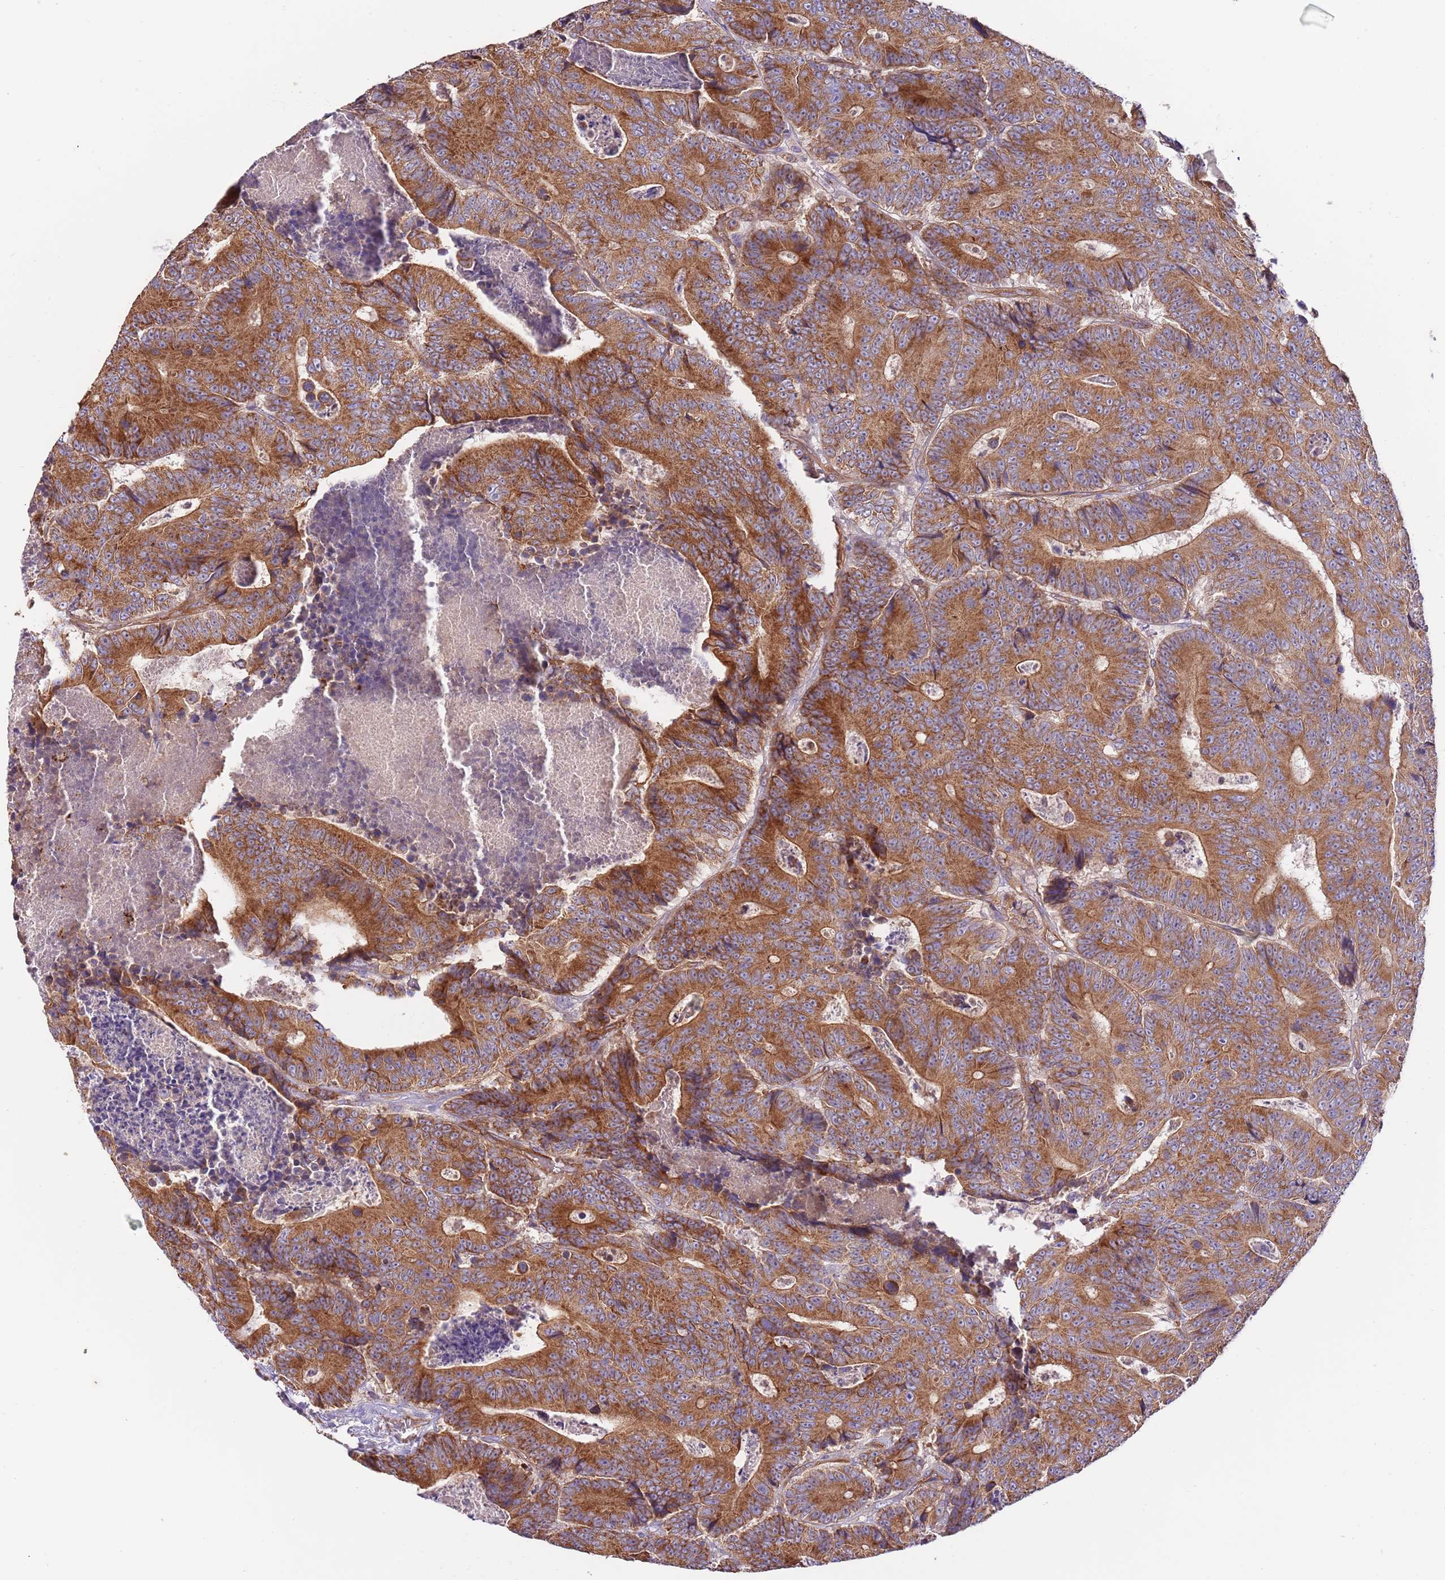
{"staining": {"intensity": "strong", "quantity": ">75%", "location": "cytoplasmic/membranous"}, "tissue": "colorectal cancer", "cell_type": "Tumor cells", "image_type": "cancer", "snomed": [{"axis": "morphology", "description": "Adenocarcinoma, NOS"}, {"axis": "topography", "description": "Colon"}], "caption": "This micrograph displays immunohistochemistry staining of human colorectal adenocarcinoma, with high strong cytoplasmic/membranous expression in about >75% of tumor cells.", "gene": "DOCK6", "patient": {"sex": "male", "age": 83}}